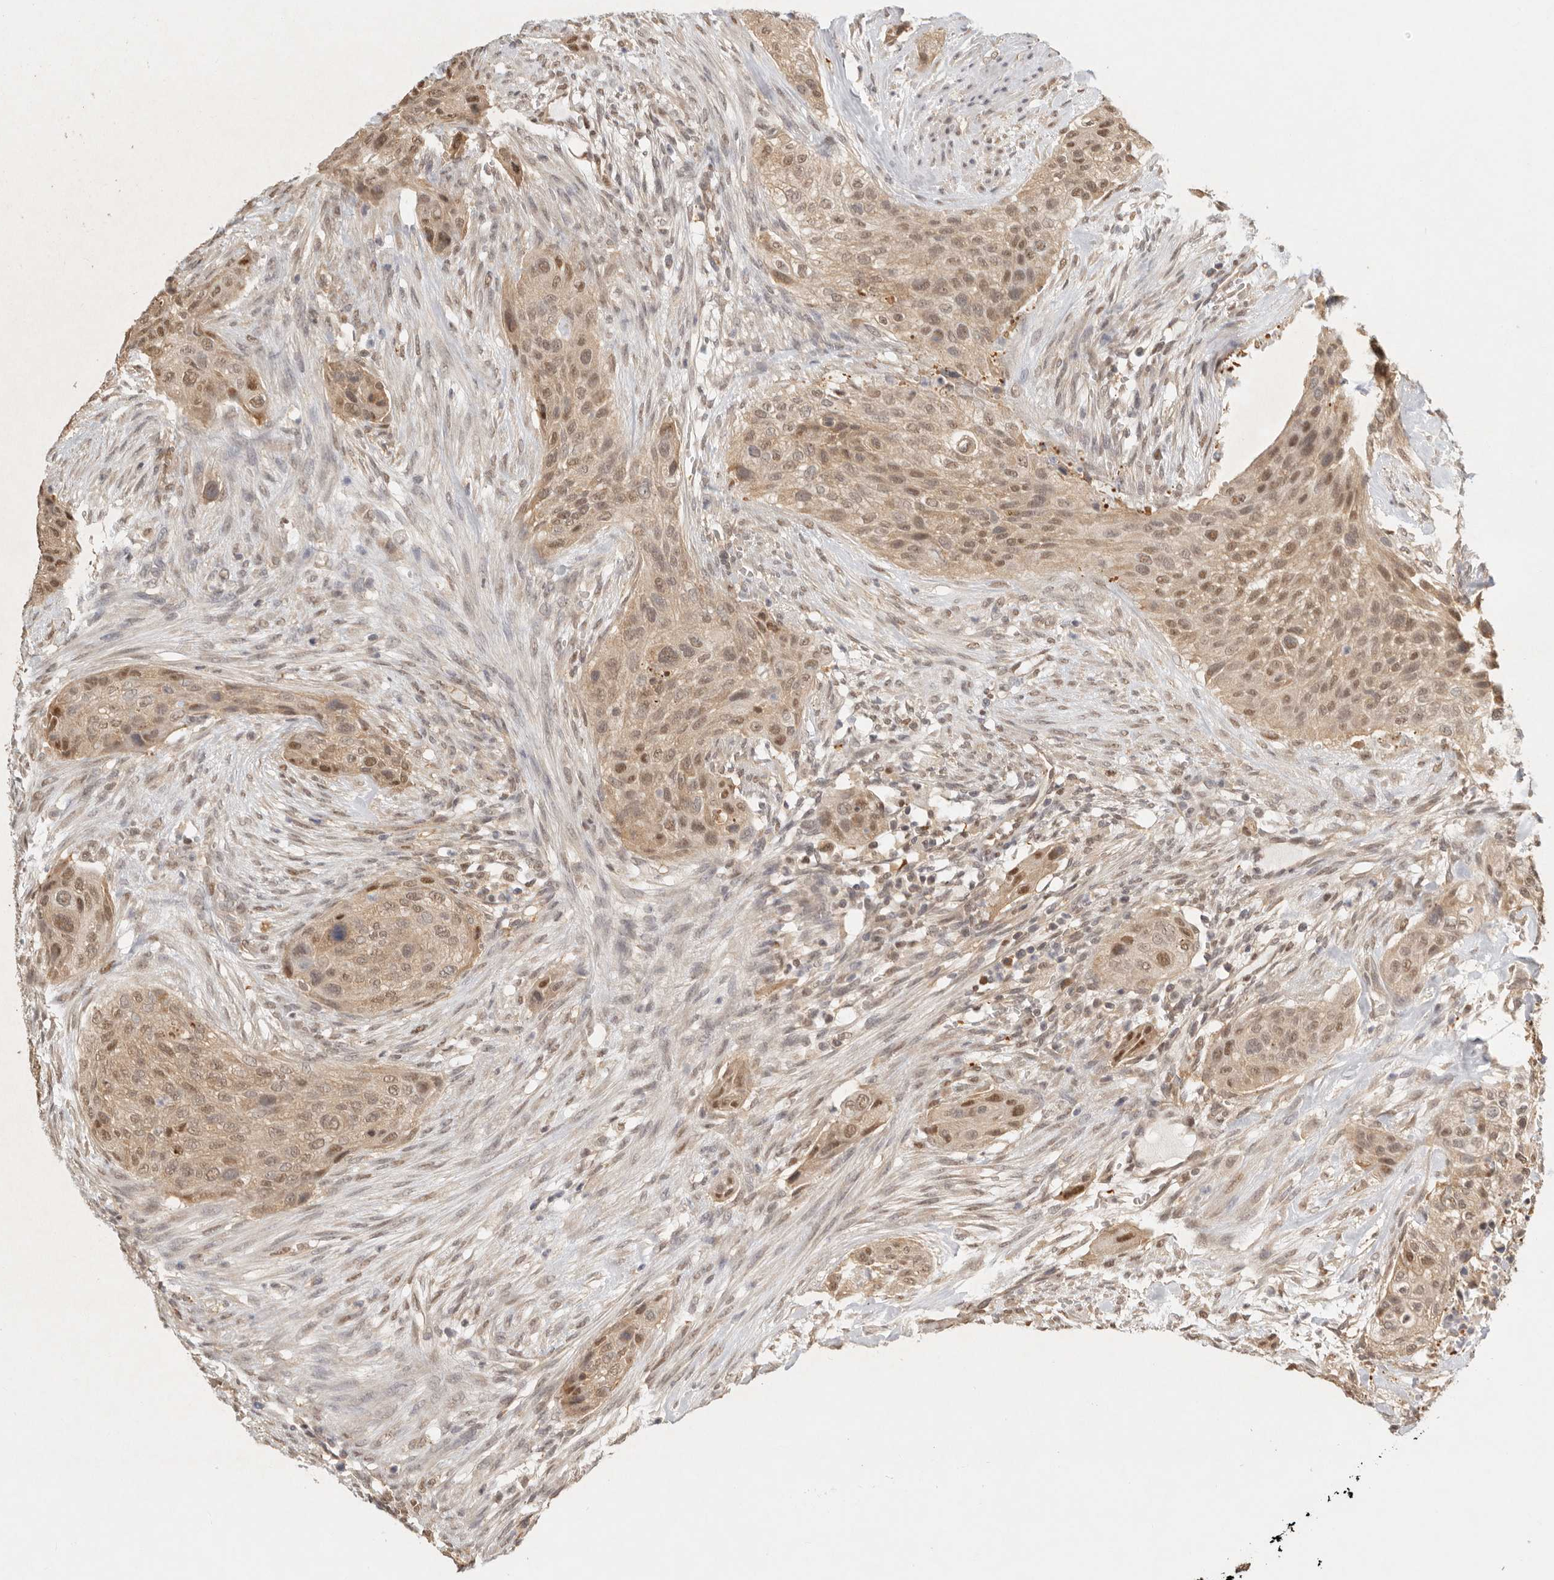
{"staining": {"intensity": "moderate", "quantity": ">75%", "location": "cytoplasmic/membranous,nuclear"}, "tissue": "urothelial cancer", "cell_type": "Tumor cells", "image_type": "cancer", "snomed": [{"axis": "morphology", "description": "Urothelial carcinoma, High grade"}, {"axis": "topography", "description": "Urinary bladder"}], "caption": "Human urothelial cancer stained with a protein marker shows moderate staining in tumor cells.", "gene": "PSMA5", "patient": {"sex": "male", "age": 35}}